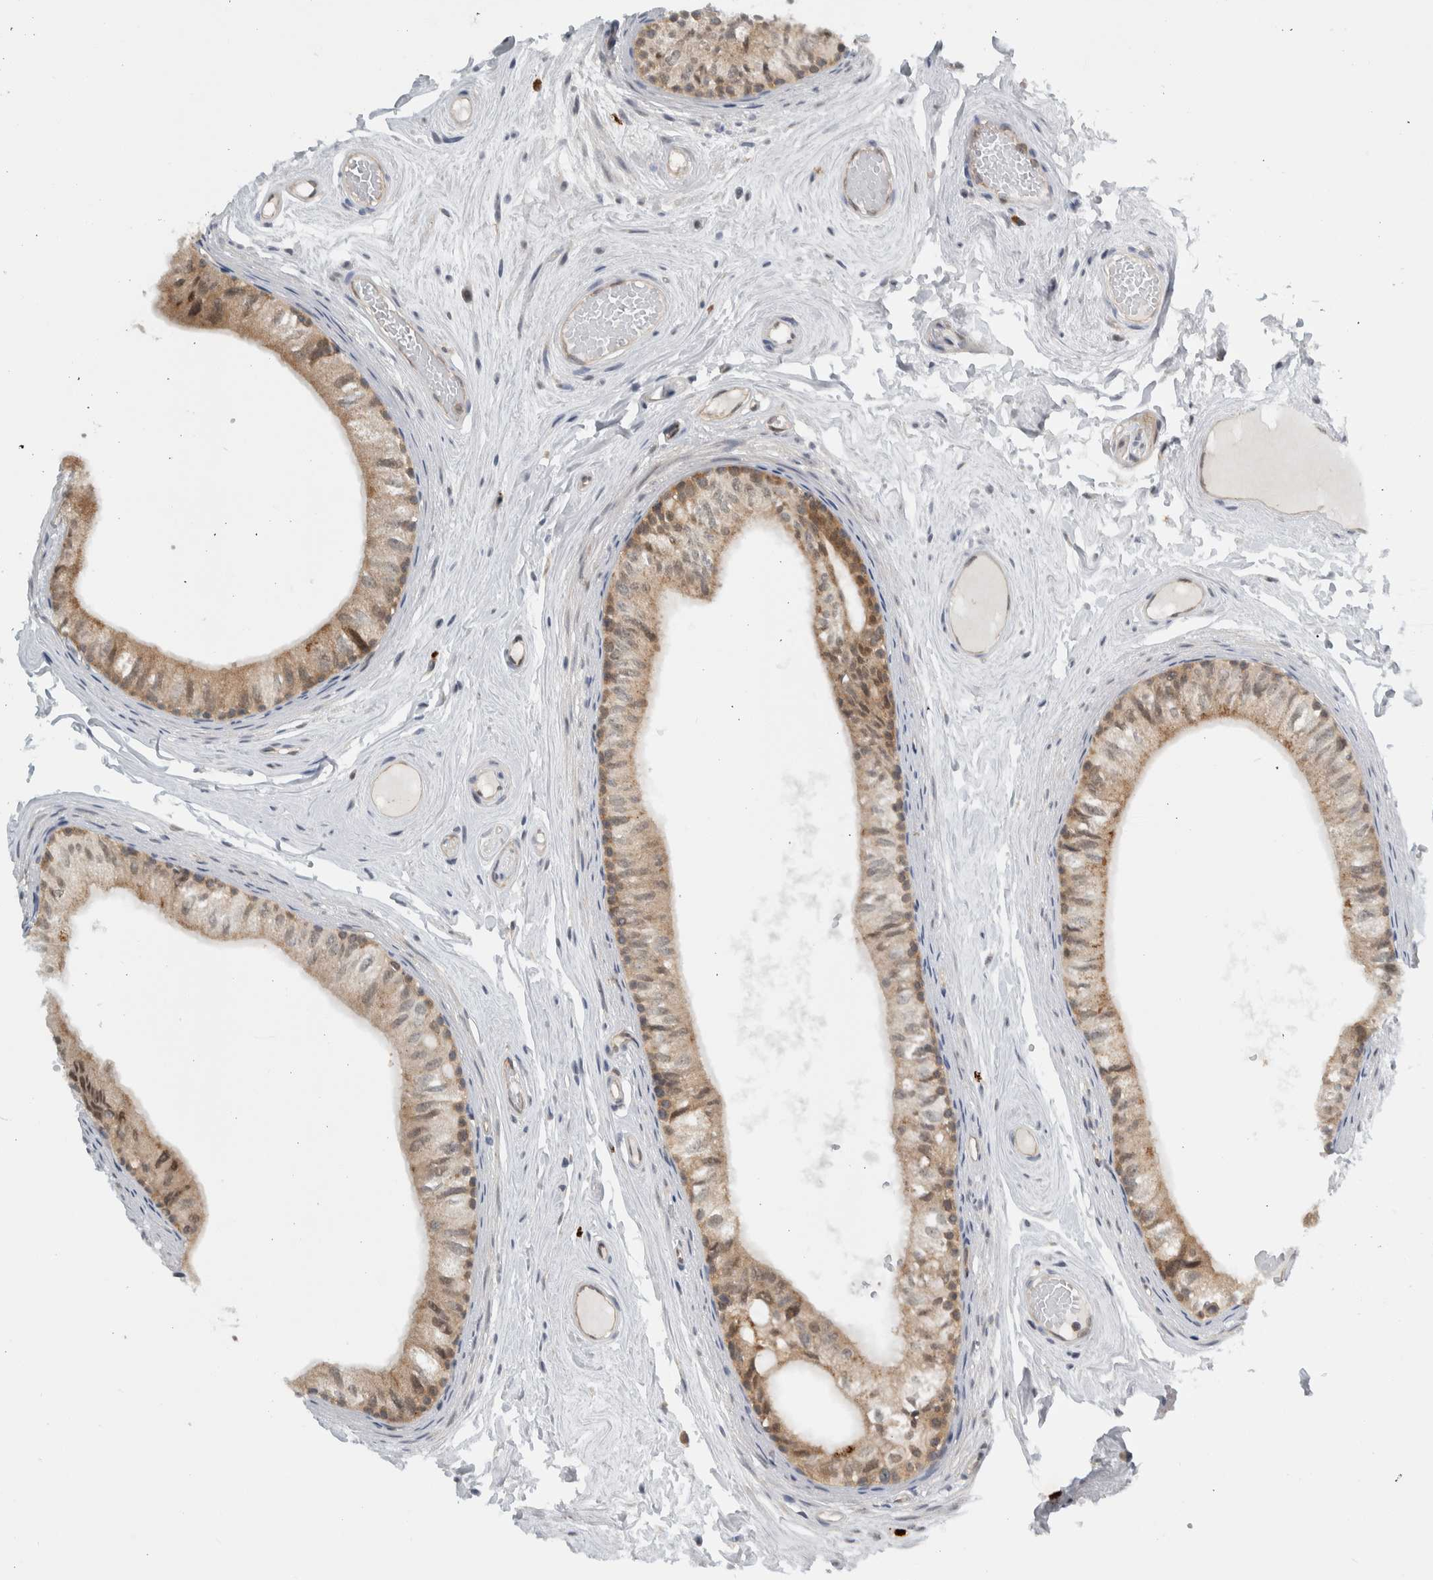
{"staining": {"intensity": "moderate", "quantity": ">75%", "location": "cytoplasmic/membranous"}, "tissue": "epididymis", "cell_type": "Glandular cells", "image_type": "normal", "snomed": [{"axis": "morphology", "description": "Normal tissue, NOS"}, {"axis": "topography", "description": "Epididymis"}], "caption": "Human epididymis stained with a brown dye demonstrates moderate cytoplasmic/membranous positive expression in approximately >75% of glandular cells.", "gene": "CCDC43", "patient": {"sex": "male", "age": 79}}